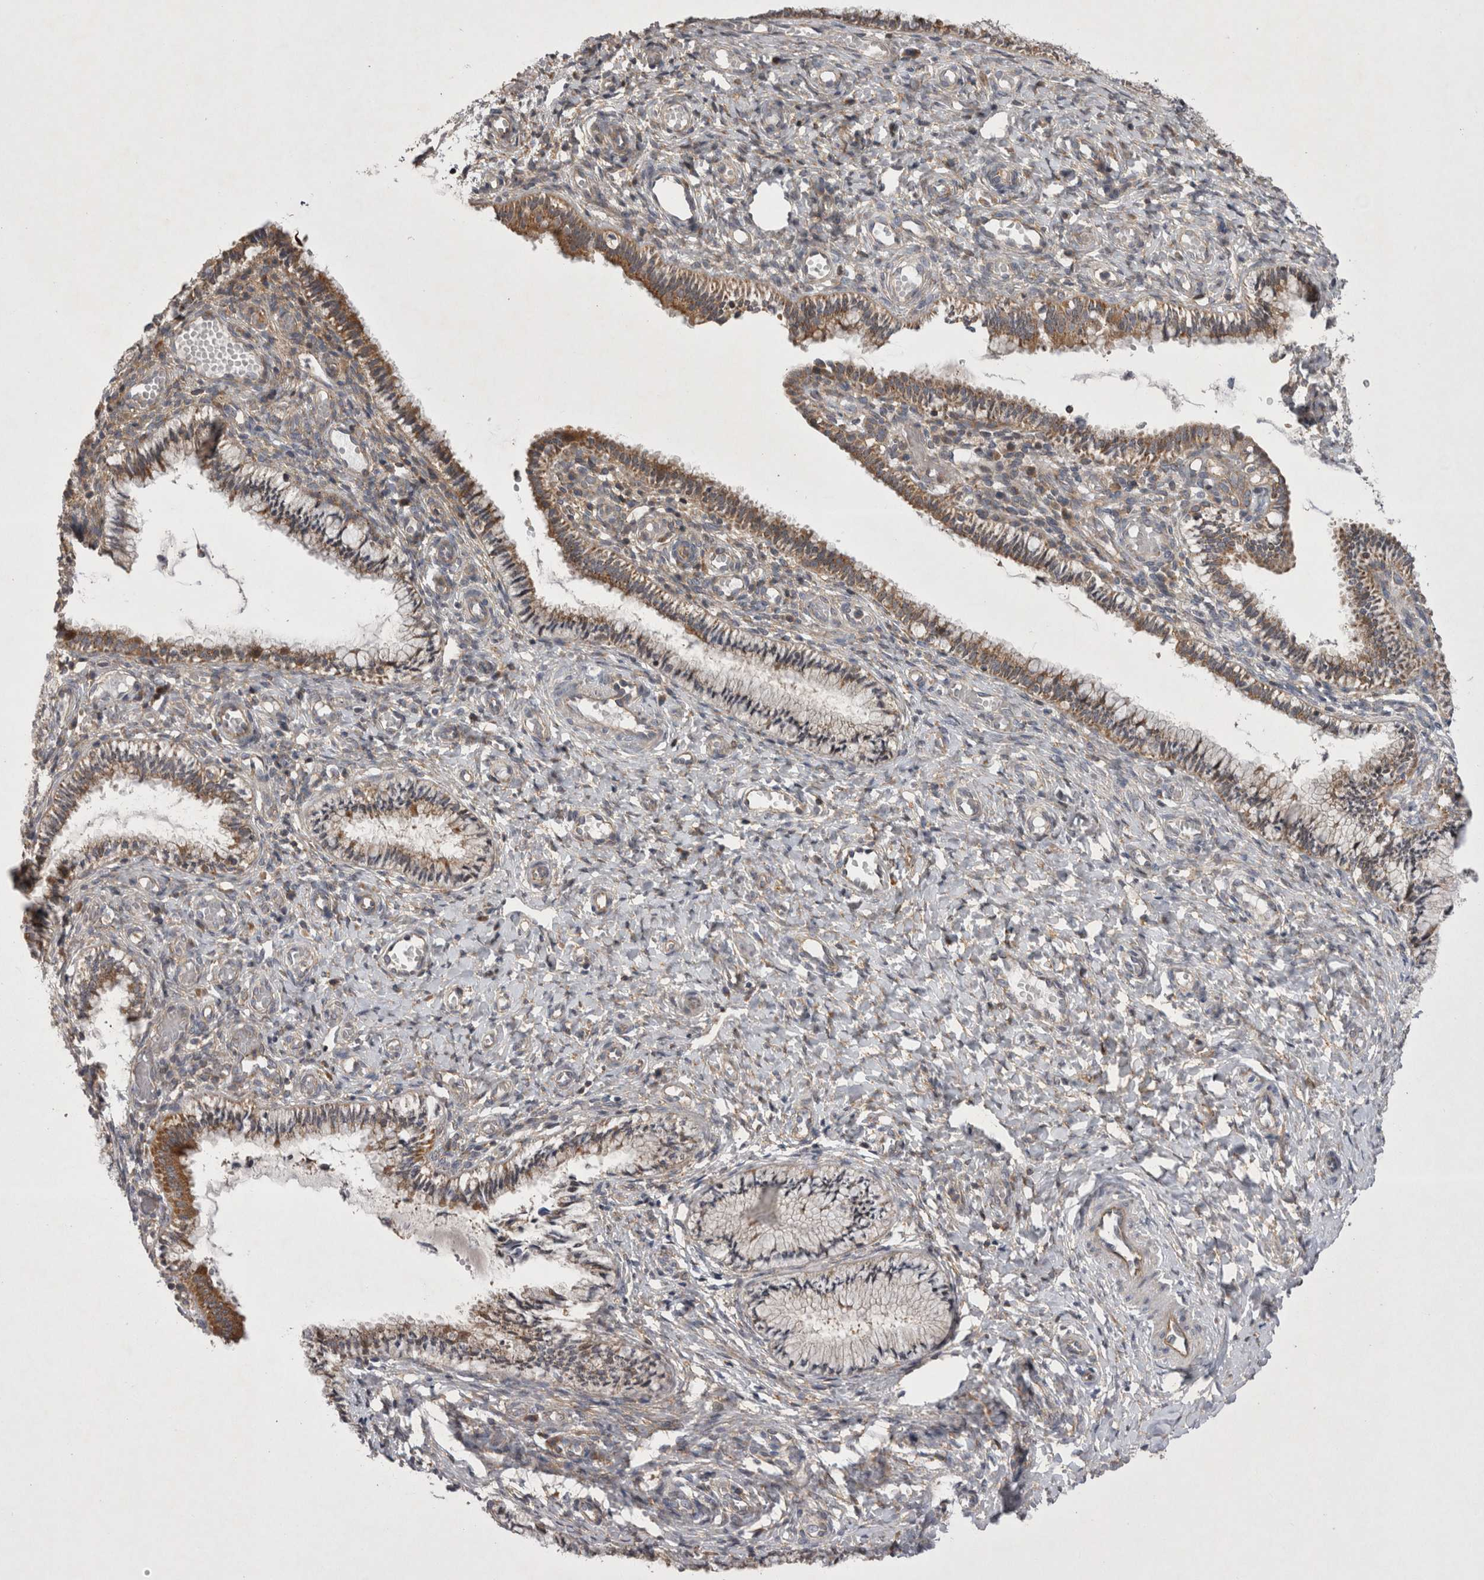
{"staining": {"intensity": "weak", "quantity": ">75%", "location": "cytoplasmic/membranous"}, "tissue": "cervix", "cell_type": "Glandular cells", "image_type": "normal", "snomed": [{"axis": "morphology", "description": "Normal tissue, NOS"}, {"axis": "topography", "description": "Cervix"}], "caption": "The immunohistochemical stain labels weak cytoplasmic/membranous staining in glandular cells of normal cervix. Nuclei are stained in blue.", "gene": "TSPOAP1", "patient": {"sex": "female", "age": 27}}